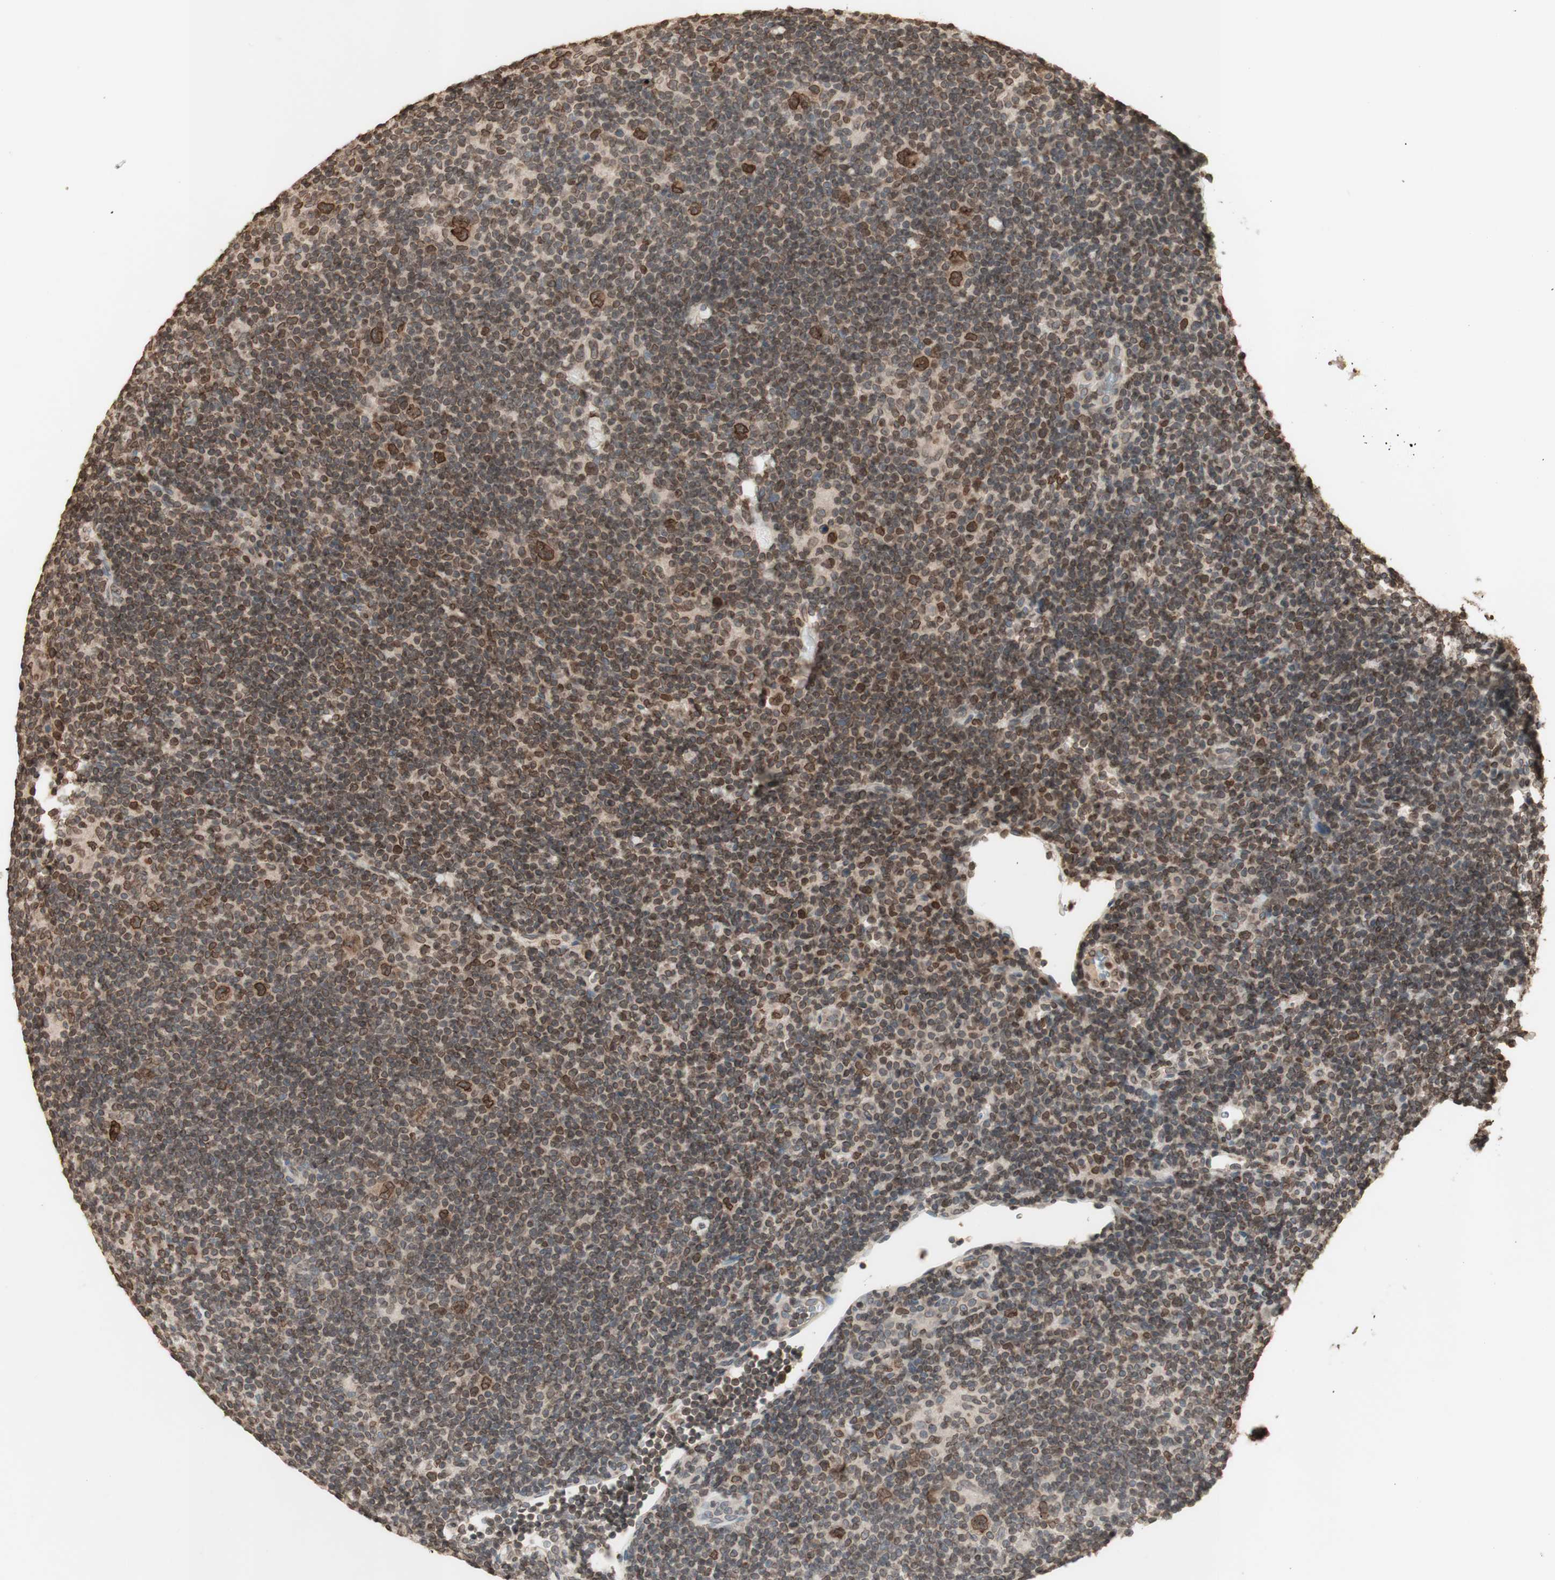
{"staining": {"intensity": "moderate", "quantity": ">75%", "location": "nuclear"}, "tissue": "lymphoma", "cell_type": "Tumor cells", "image_type": "cancer", "snomed": [{"axis": "morphology", "description": "Hodgkin's disease, NOS"}, {"axis": "topography", "description": "Lymph node"}], "caption": "IHC of Hodgkin's disease reveals medium levels of moderate nuclear positivity in approximately >75% of tumor cells.", "gene": "TMPO", "patient": {"sex": "female", "age": 57}}